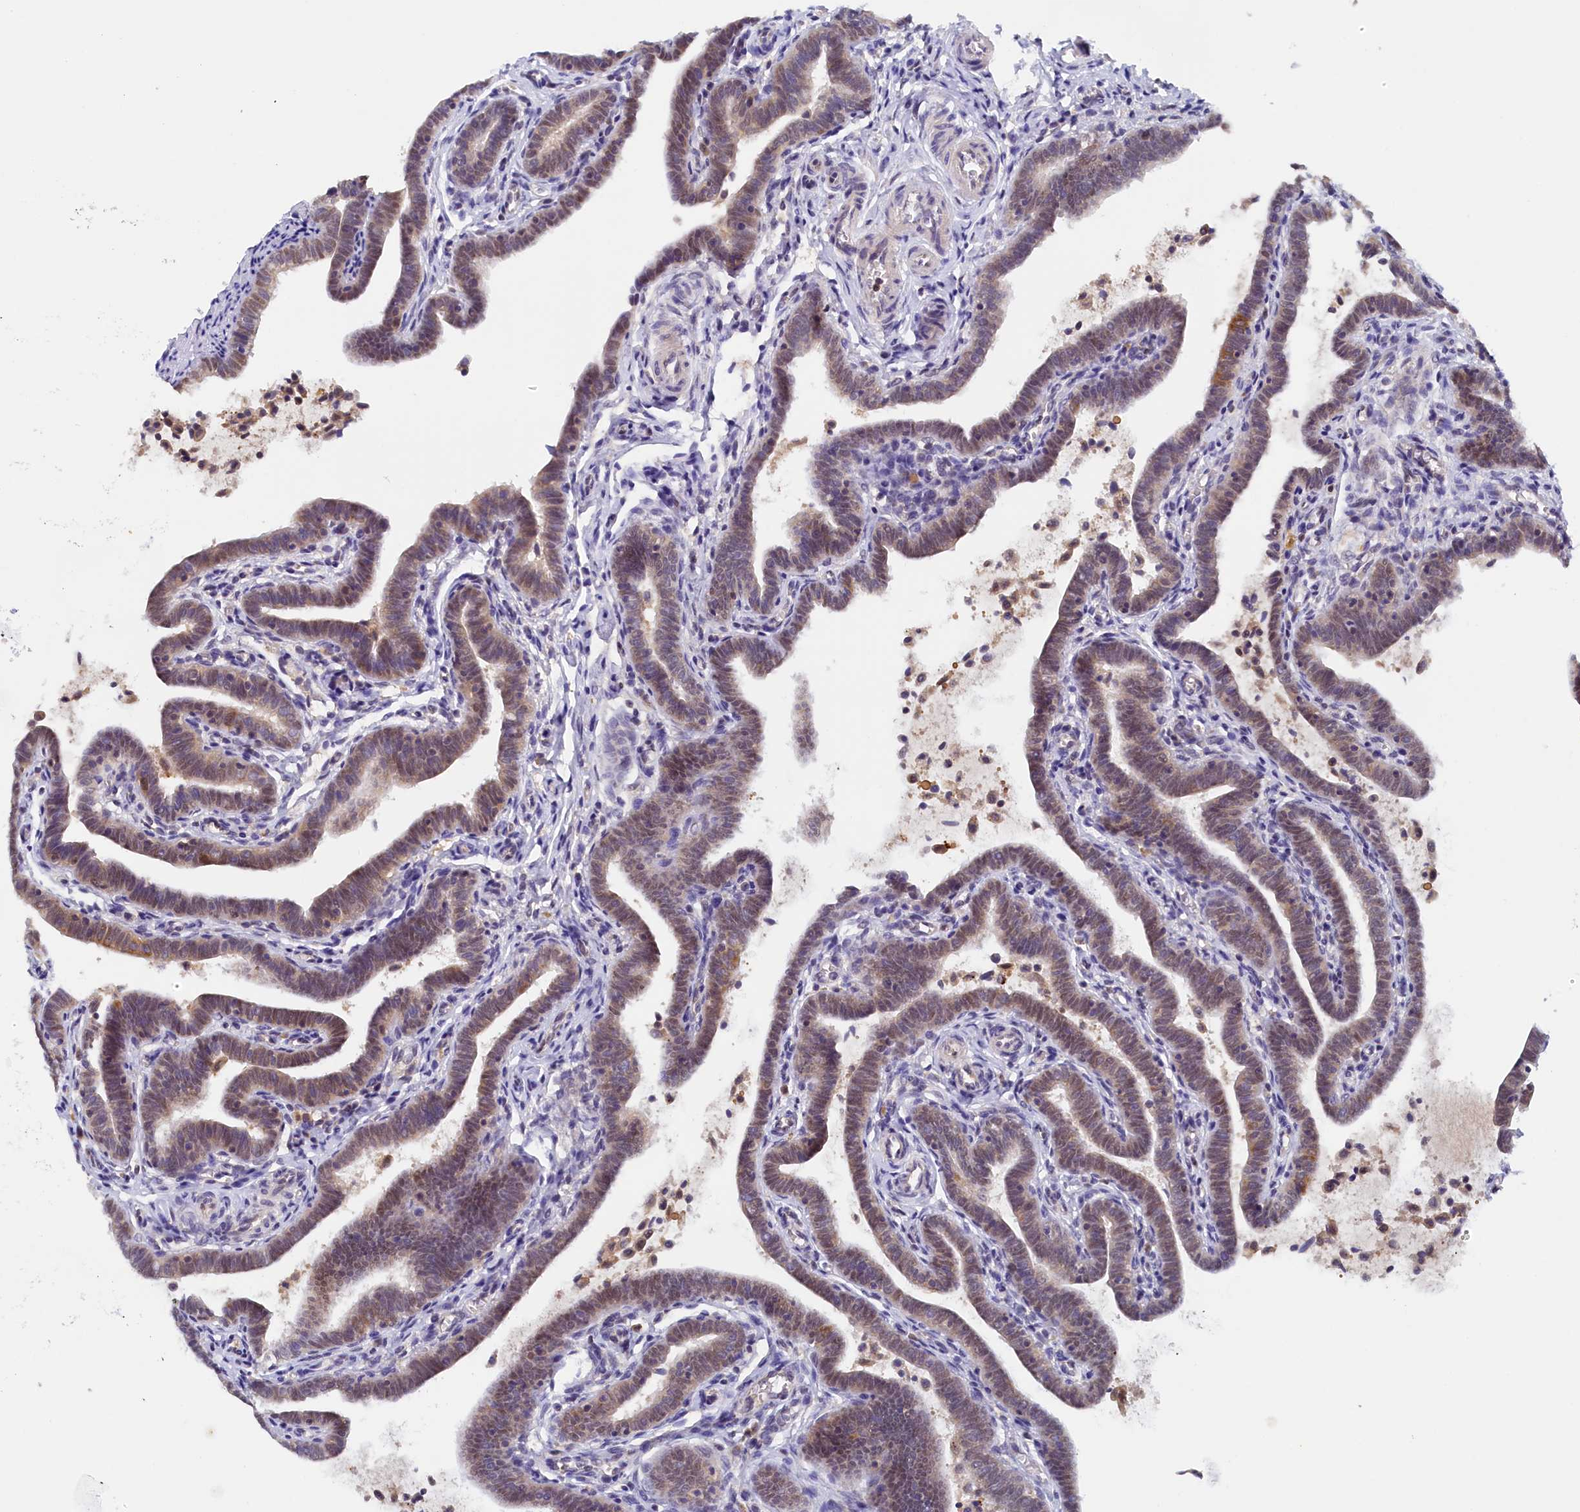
{"staining": {"intensity": "weak", "quantity": ">75%", "location": "cytoplasmic/membranous"}, "tissue": "fallopian tube", "cell_type": "Glandular cells", "image_type": "normal", "snomed": [{"axis": "morphology", "description": "Normal tissue, NOS"}, {"axis": "topography", "description": "Fallopian tube"}], "caption": "Protein positivity by immunohistochemistry demonstrates weak cytoplasmic/membranous positivity in about >75% of glandular cells in unremarkable fallopian tube. (IHC, brightfield microscopy, high magnification).", "gene": "PAAF1", "patient": {"sex": "female", "age": 36}}